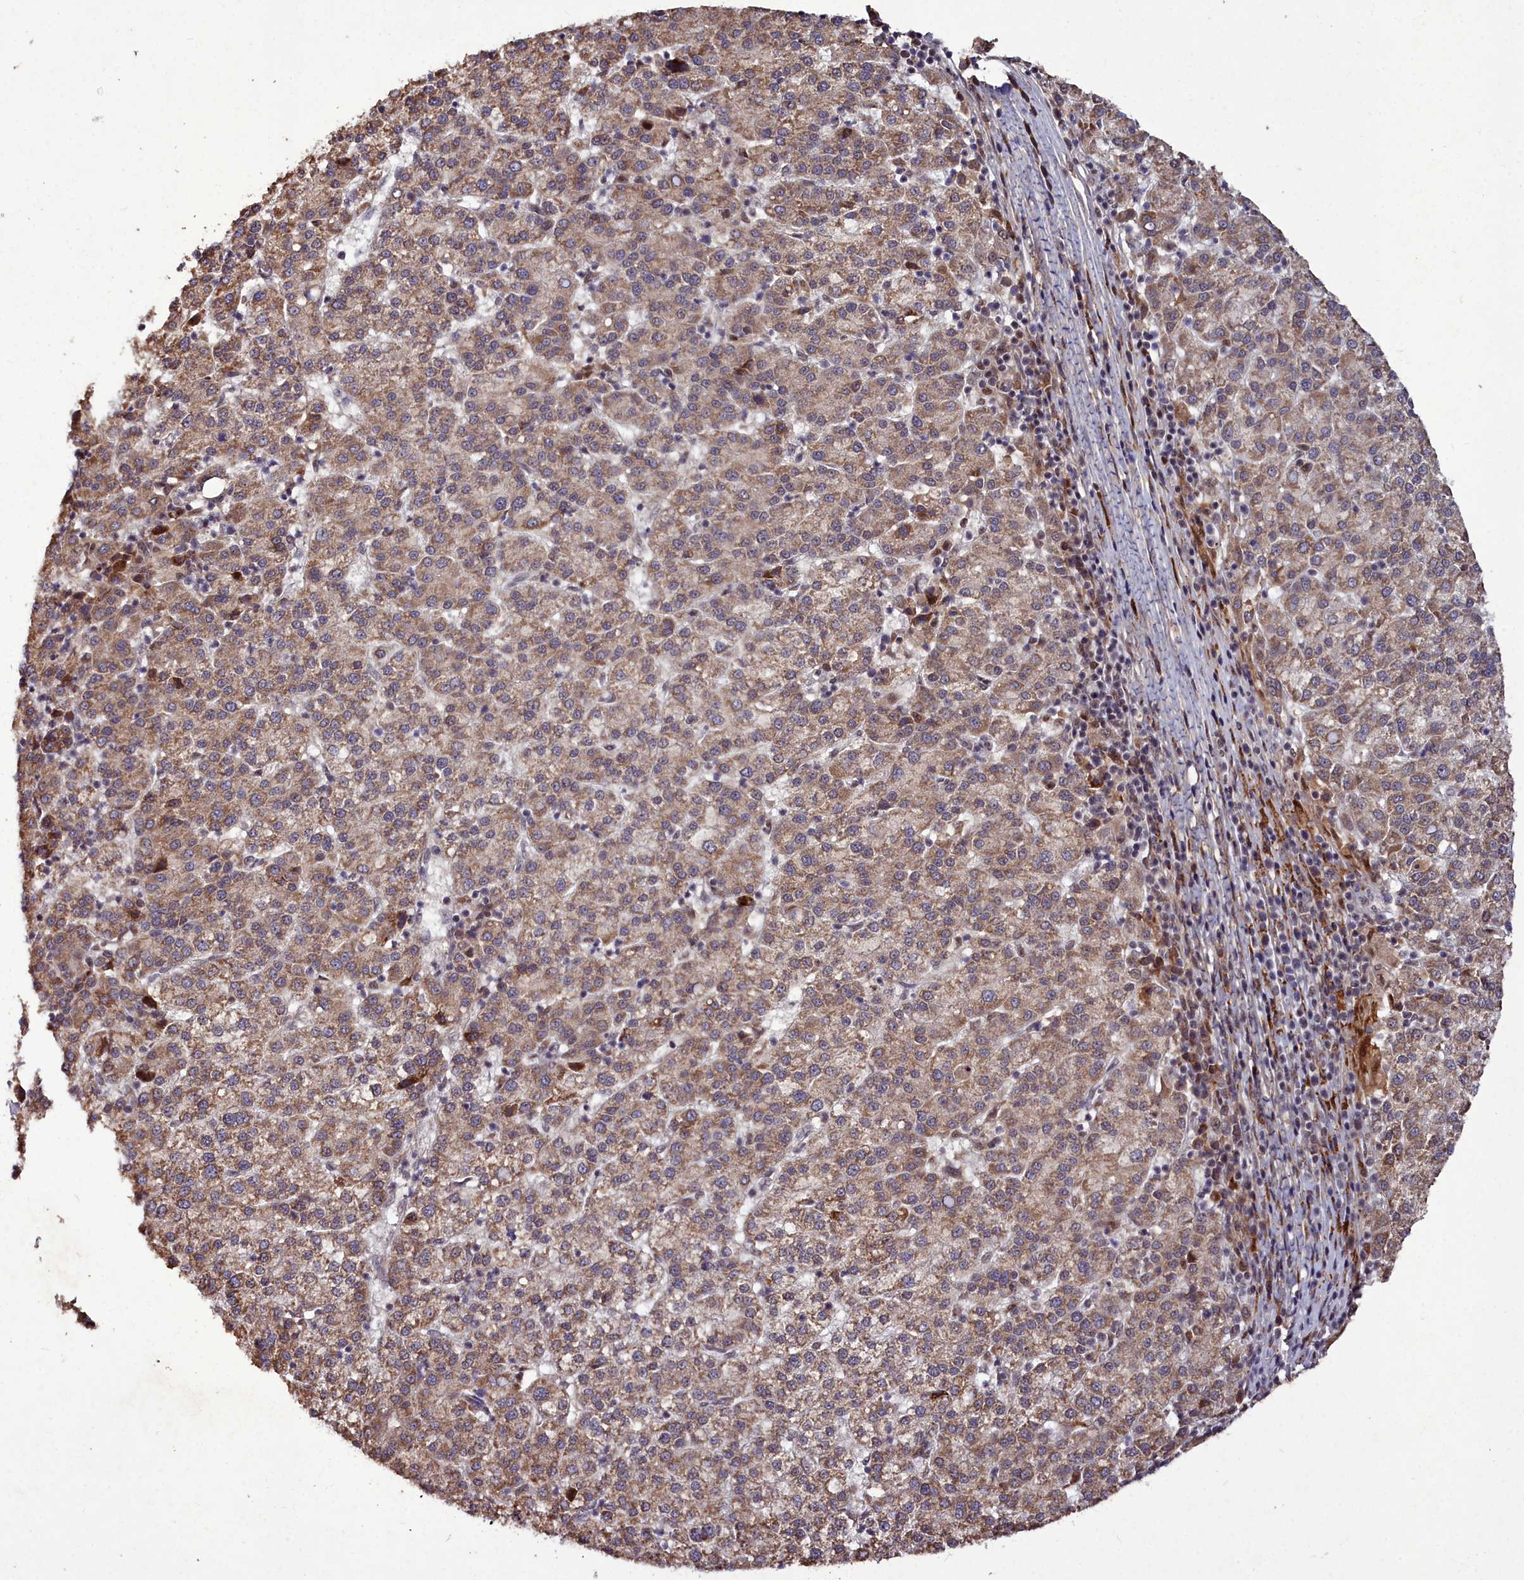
{"staining": {"intensity": "moderate", "quantity": ">75%", "location": "cytoplasmic/membranous"}, "tissue": "liver cancer", "cell_type": "Tumor cells", "image_type": "cancer", "snomed": [{"axis": "morphology", "description": "Carcinoma, Hepatocellular, NOS"}, {"axis": "topography", "description": "Liver"}], "caption": "Human liver cancer stained with a brown dye reveals moderate cytoplasmic/membranous positive expression in approximately >75% of tumor cells.", "gene": "CXXC1", "patient": {"sex": "female", "age": 58}}